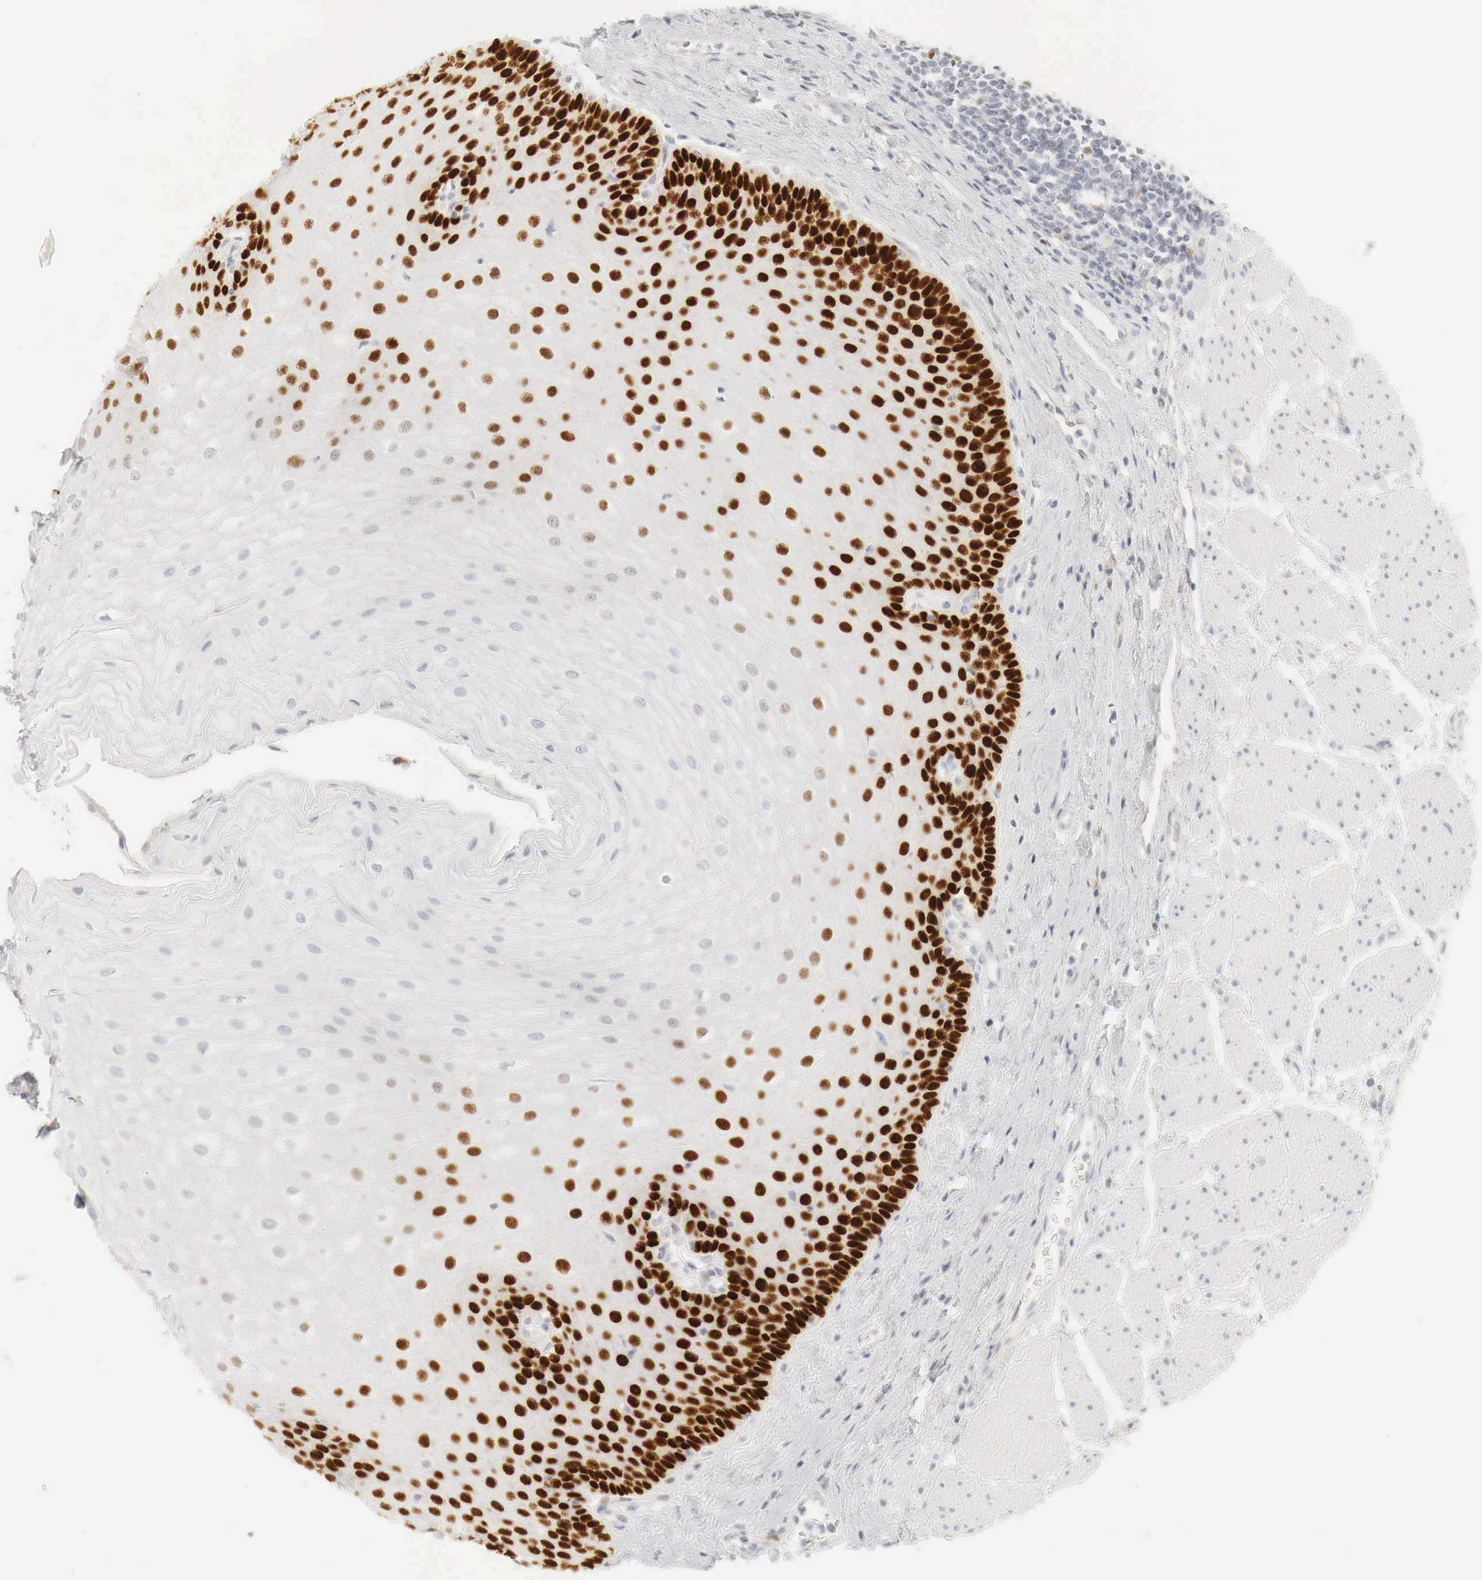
{"staining": {"intensity": "strong", "quantity": "25%-75%", "location": "nuclear"}, "tissue": "esophagus", "cell_type": "Squamous epithelial cells", "image_type": "normal", "snomed": [{"axis": "morphology", "description": "Normal tissue, NOS"}, {"axis": "topography", "description": "Esophagus"}], "caption": "A high-resolution micrograph shows immunohistochemistry (IHC) staining of normal esophagus, which shows strong nuclear positivity in approximately 25%-75% of squamous epithelial cells.", "gene": "TP63", "patient": {"sex": "male", "age": 65}}